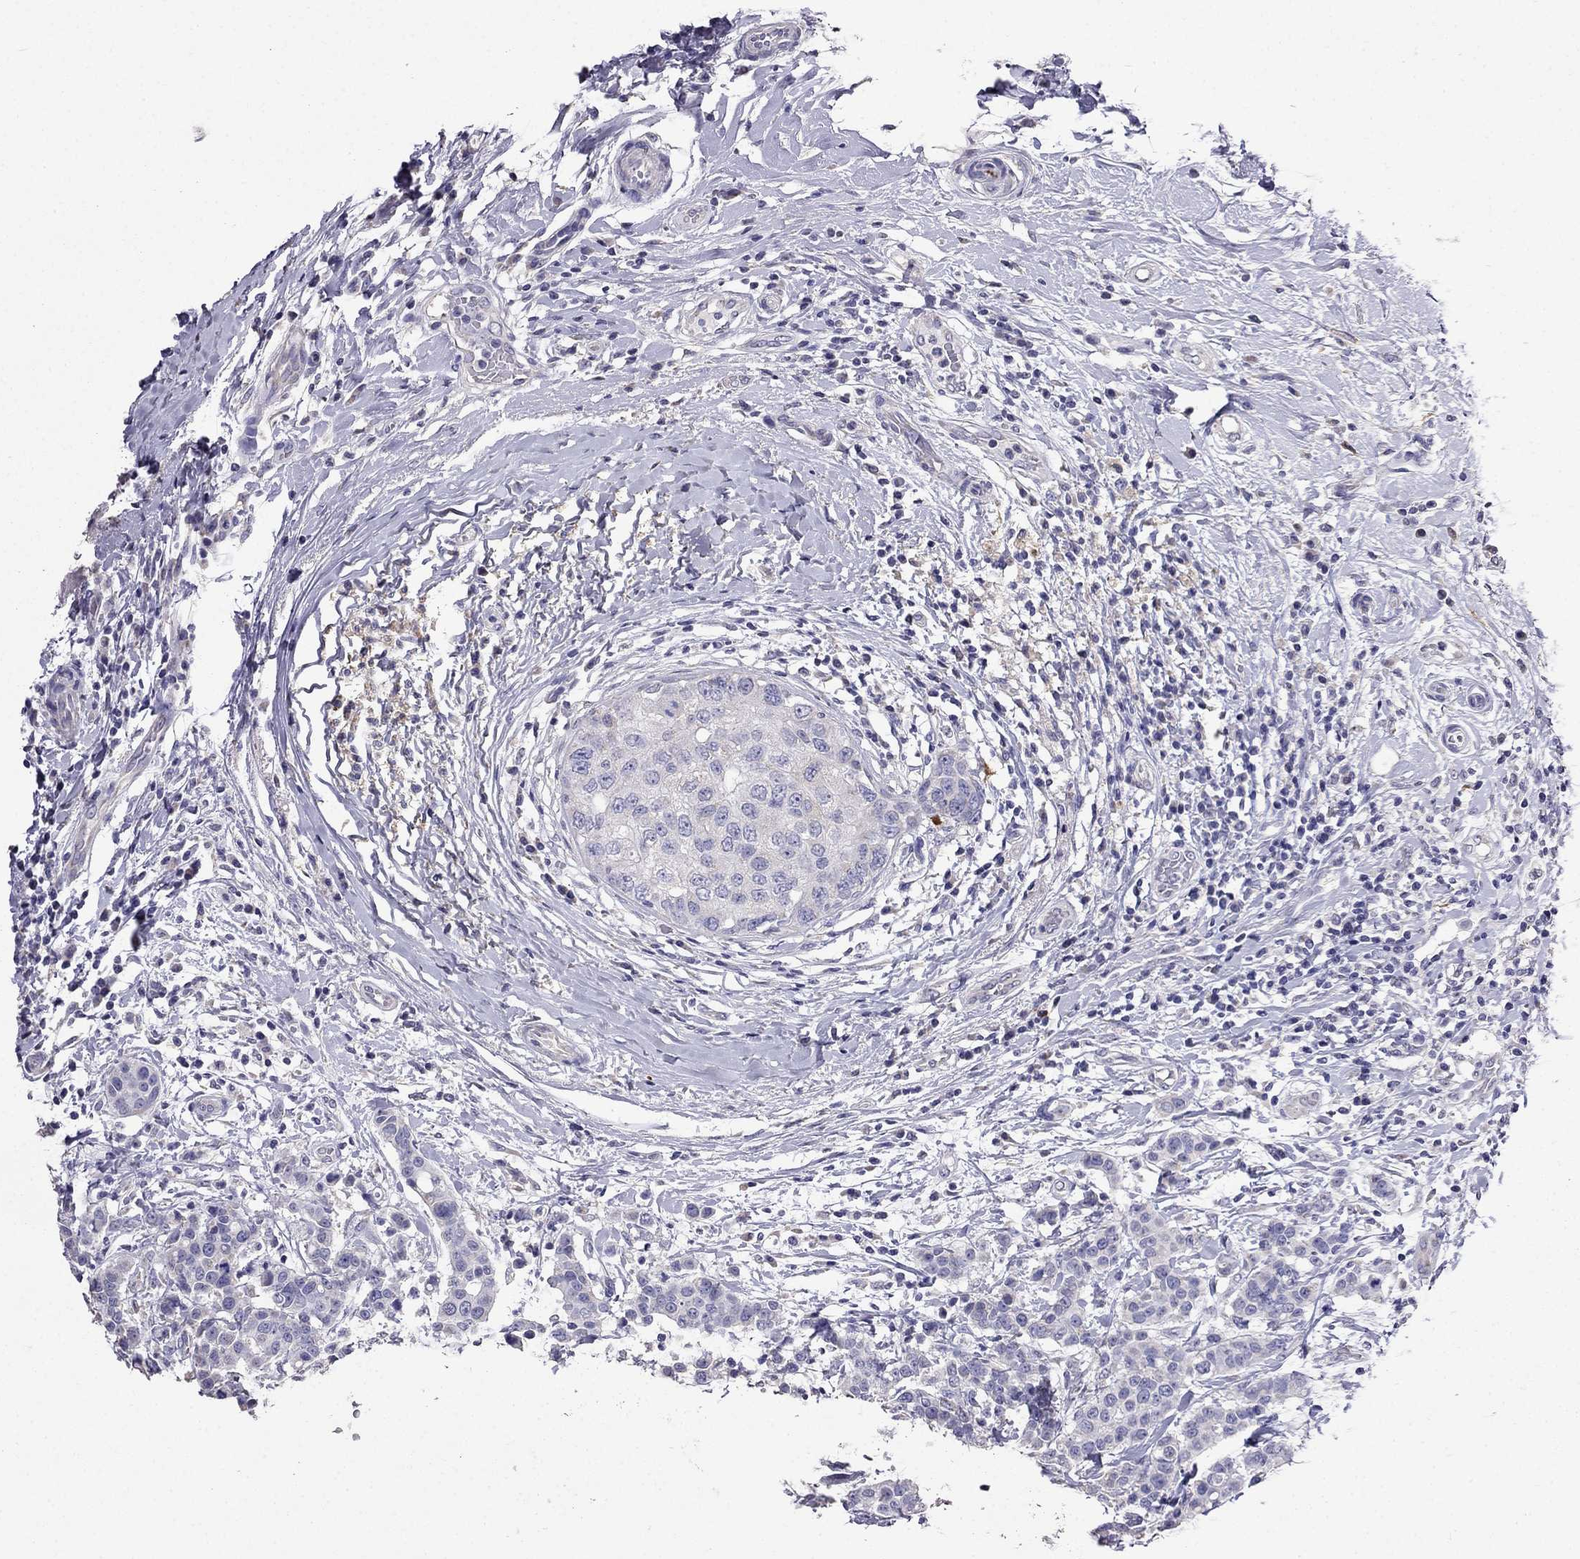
{"staining": {"intensity": "negative", "quantity": "none", "location": "none"}, "tissue": "breast cancer", "cell_type": "Tumor cells", "image_type": "cancer", "snomed": [{"axis": "morphology", "description": "Duct carcinoma"}, {"axis": "topography", "description": "Breast"}], "caption": "Immunohistochemistry image of breast cancer stained for a protein (brown), which demonstrates no expression in tumor cells.", "gene": "AK5", "patient": {"sex": "female", "age": 27}}